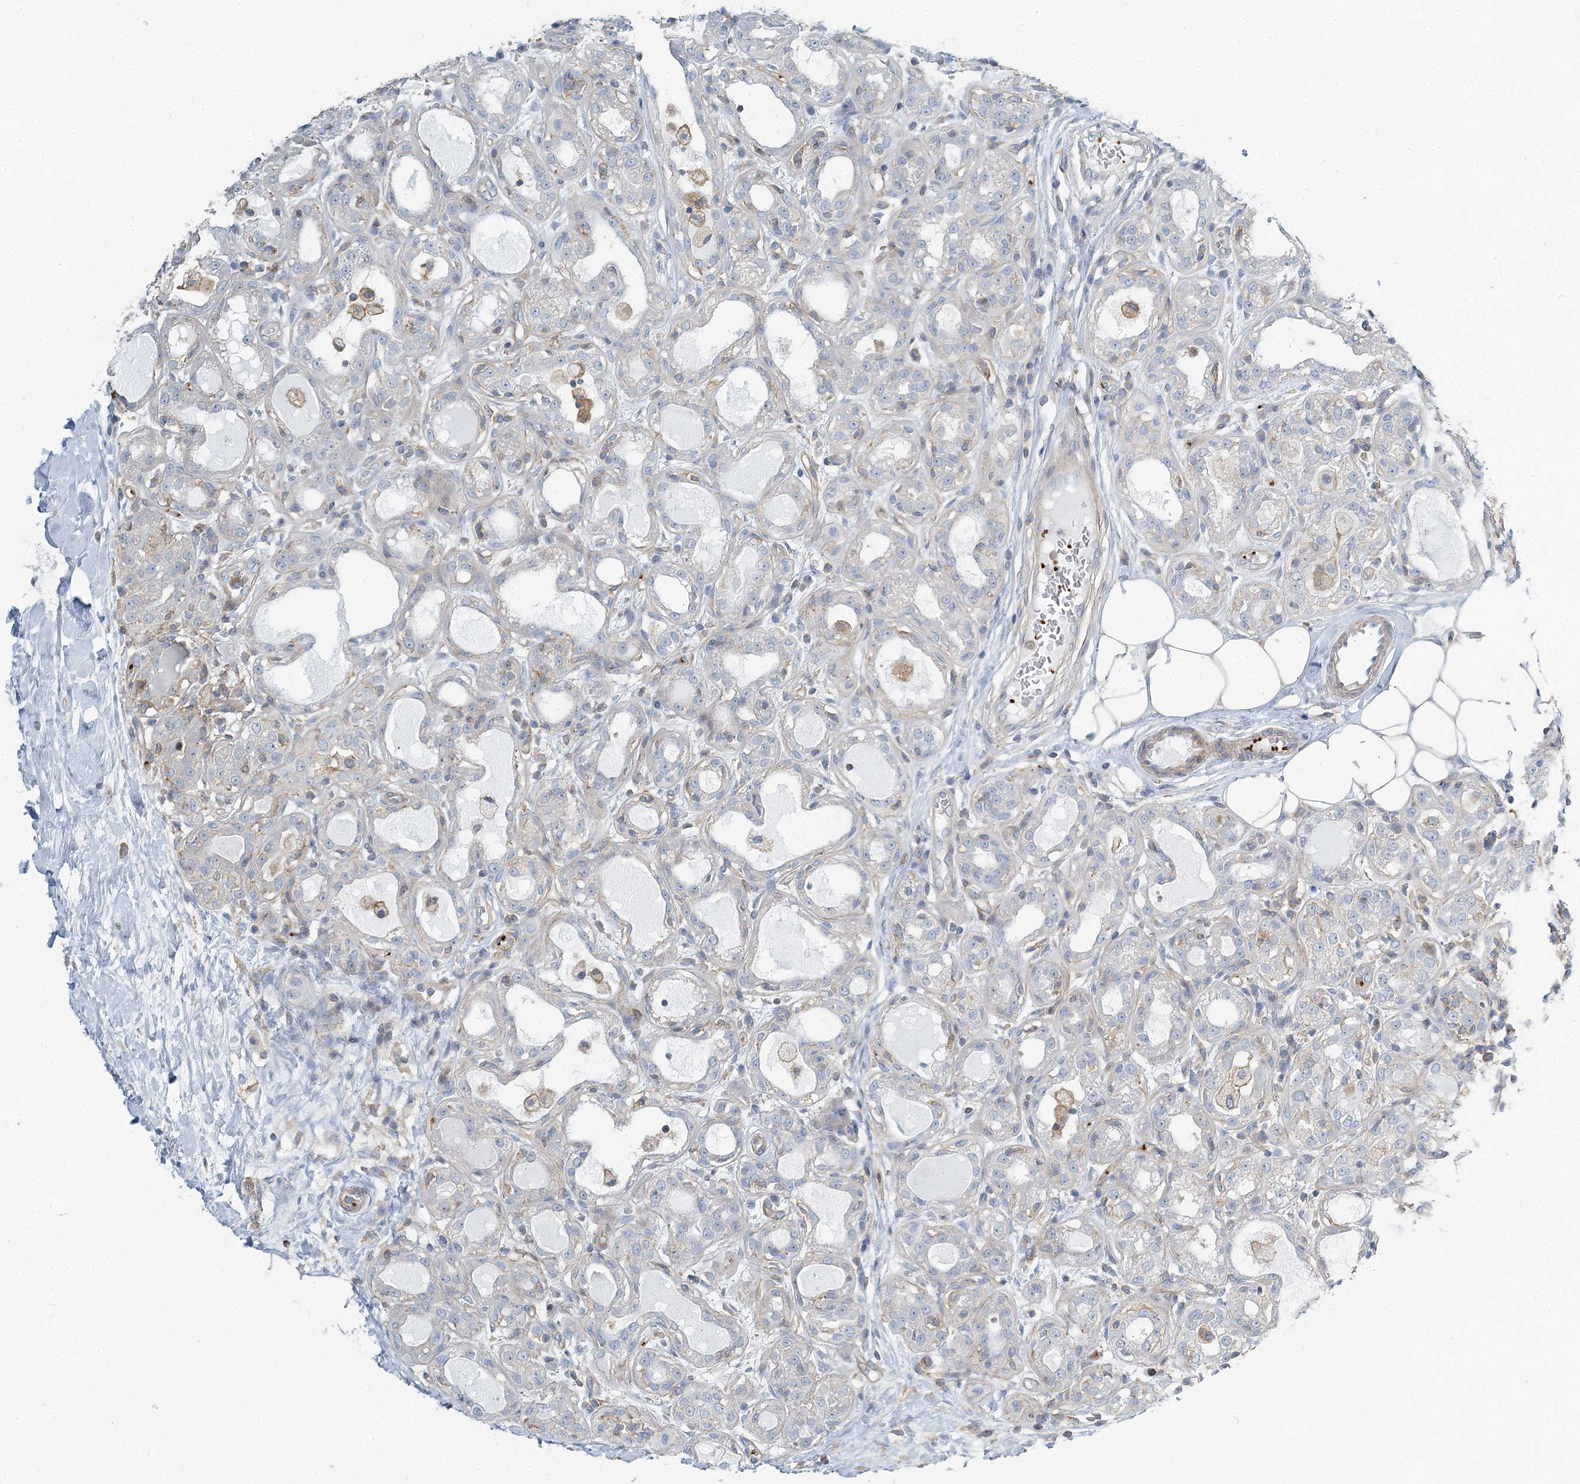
{"staining": {"intensity": "weak", "quantity": "<25%", "location": "cytoplasmic/membranous"}, "tissue": "breast cancer", "cell_type": "Tumor cells", "image_type": "cancer", "snomed": [{"axis": "morphology", "description": "Duct carcinoma"}, {"axis": "topography", "description": "Breast"}], "caption": "The immunohistochemistry (IHC) photomicrograph has no significant positivity in tumor cells of breast cancer (infiltrating ductal carcinoma) tissue. Brightfield microscopy of immunohistochemistry stained with DAB (brown) and hematoxylin (blue), captured at high magnification.", "gene": "CUEDC2", "patient": {"sex": "female", "age": 27}}